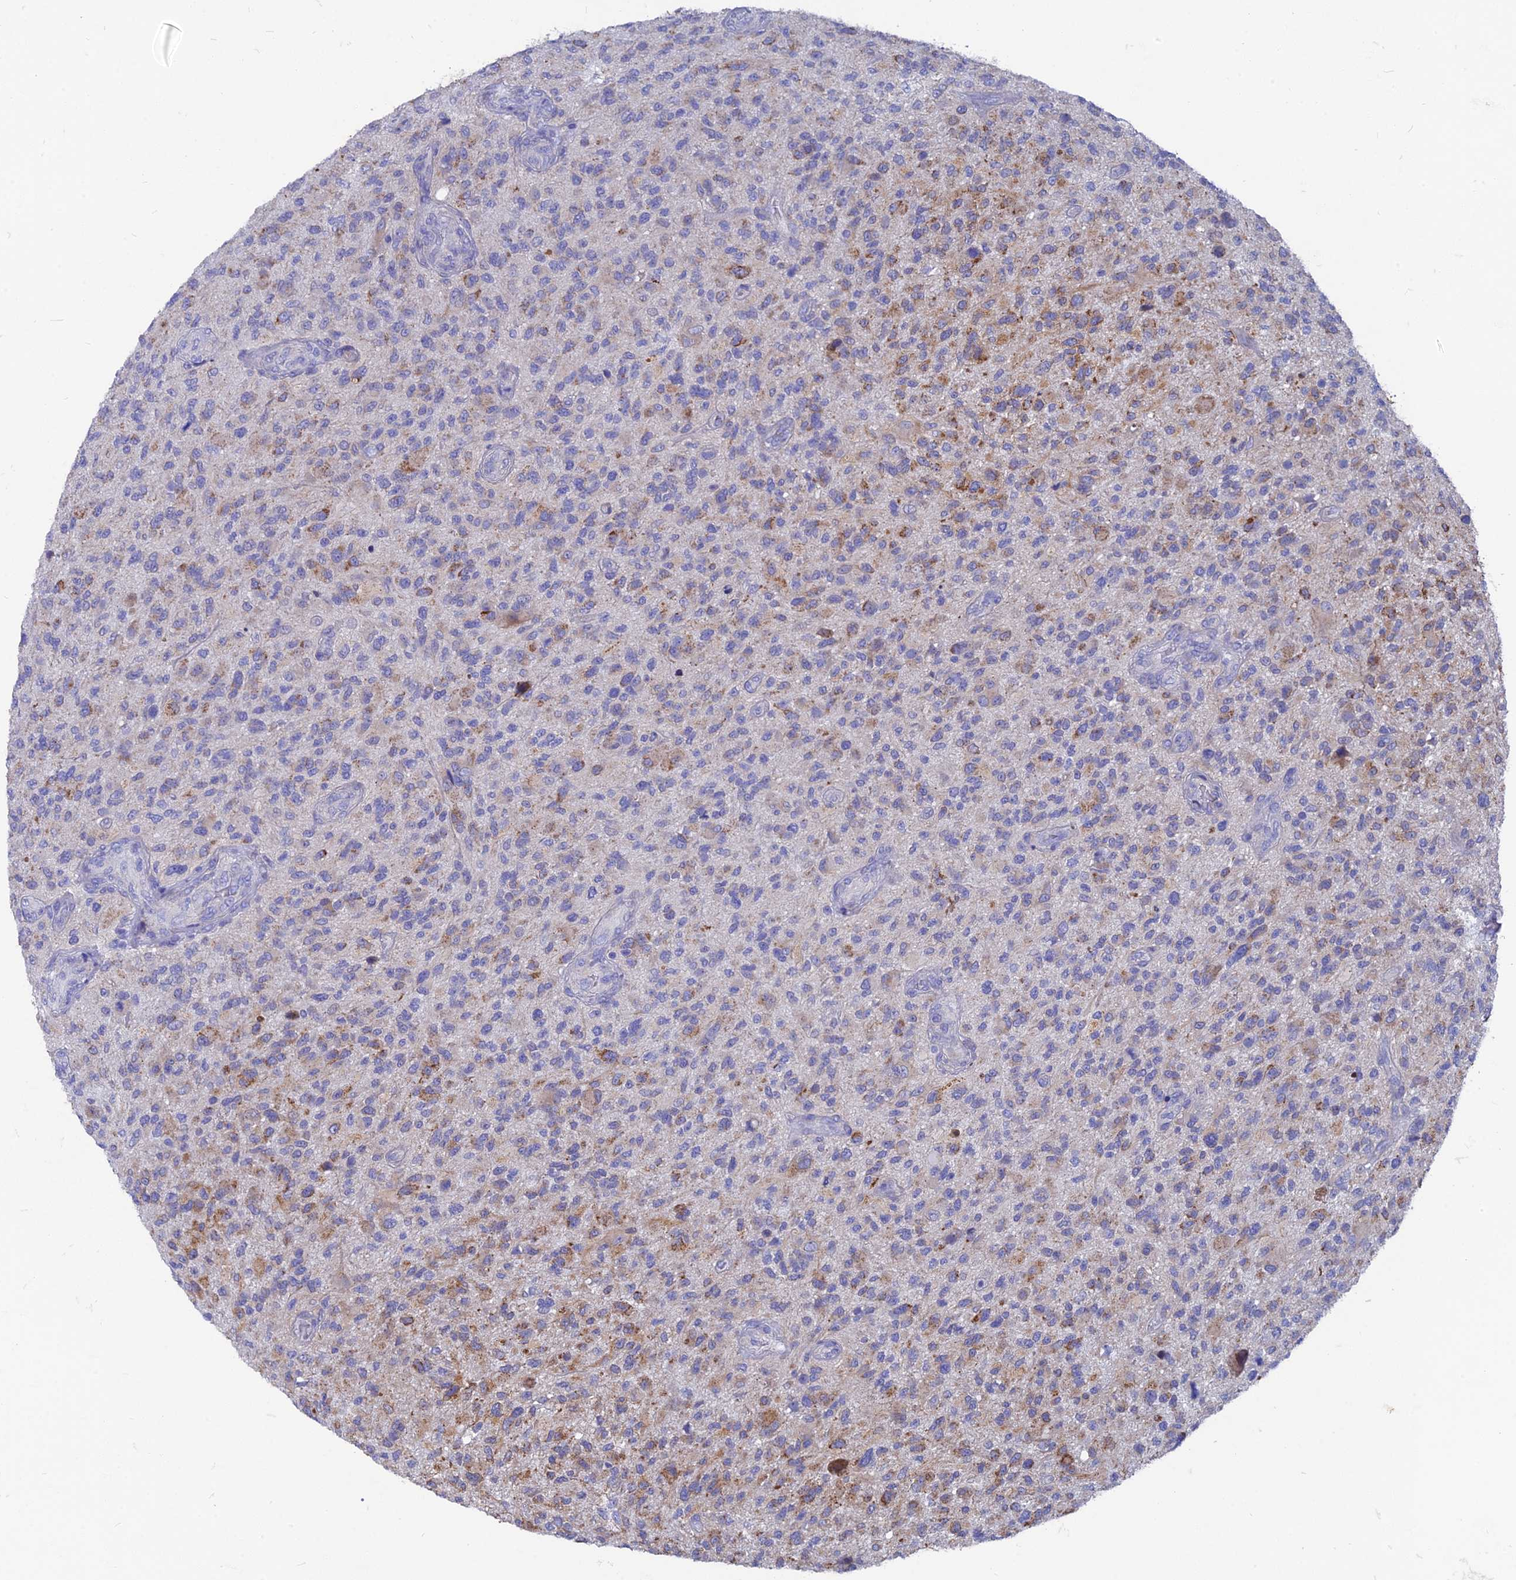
{"staining": {"intensity": "moderate", "quantity": "<25%", "location": "cytoplasmic/membranous"}, "tissue": "glioma", "cell_type": "Tumor cells", "image_type": "cancer", "snomed": [{"axis": "morphology", "description": "Glioma, malignant, High grade"}, {"axis": "topography", "description": "Brain"}], "caption": "High-magnification brightfield microscopy of malignant glioma (high-grade) stained with DAB (3,3'-diaminobenzidine) (brown) and counterstained with hematoxylin (blue). tumor cells exhibit moderate cytoplasmic/membranous expression is seen in about<25% of cells. (DAB IHC with brightfield microscopy, high magnification).", "gene": "AK4", "patient": {"sex": "male", "age": 47}}